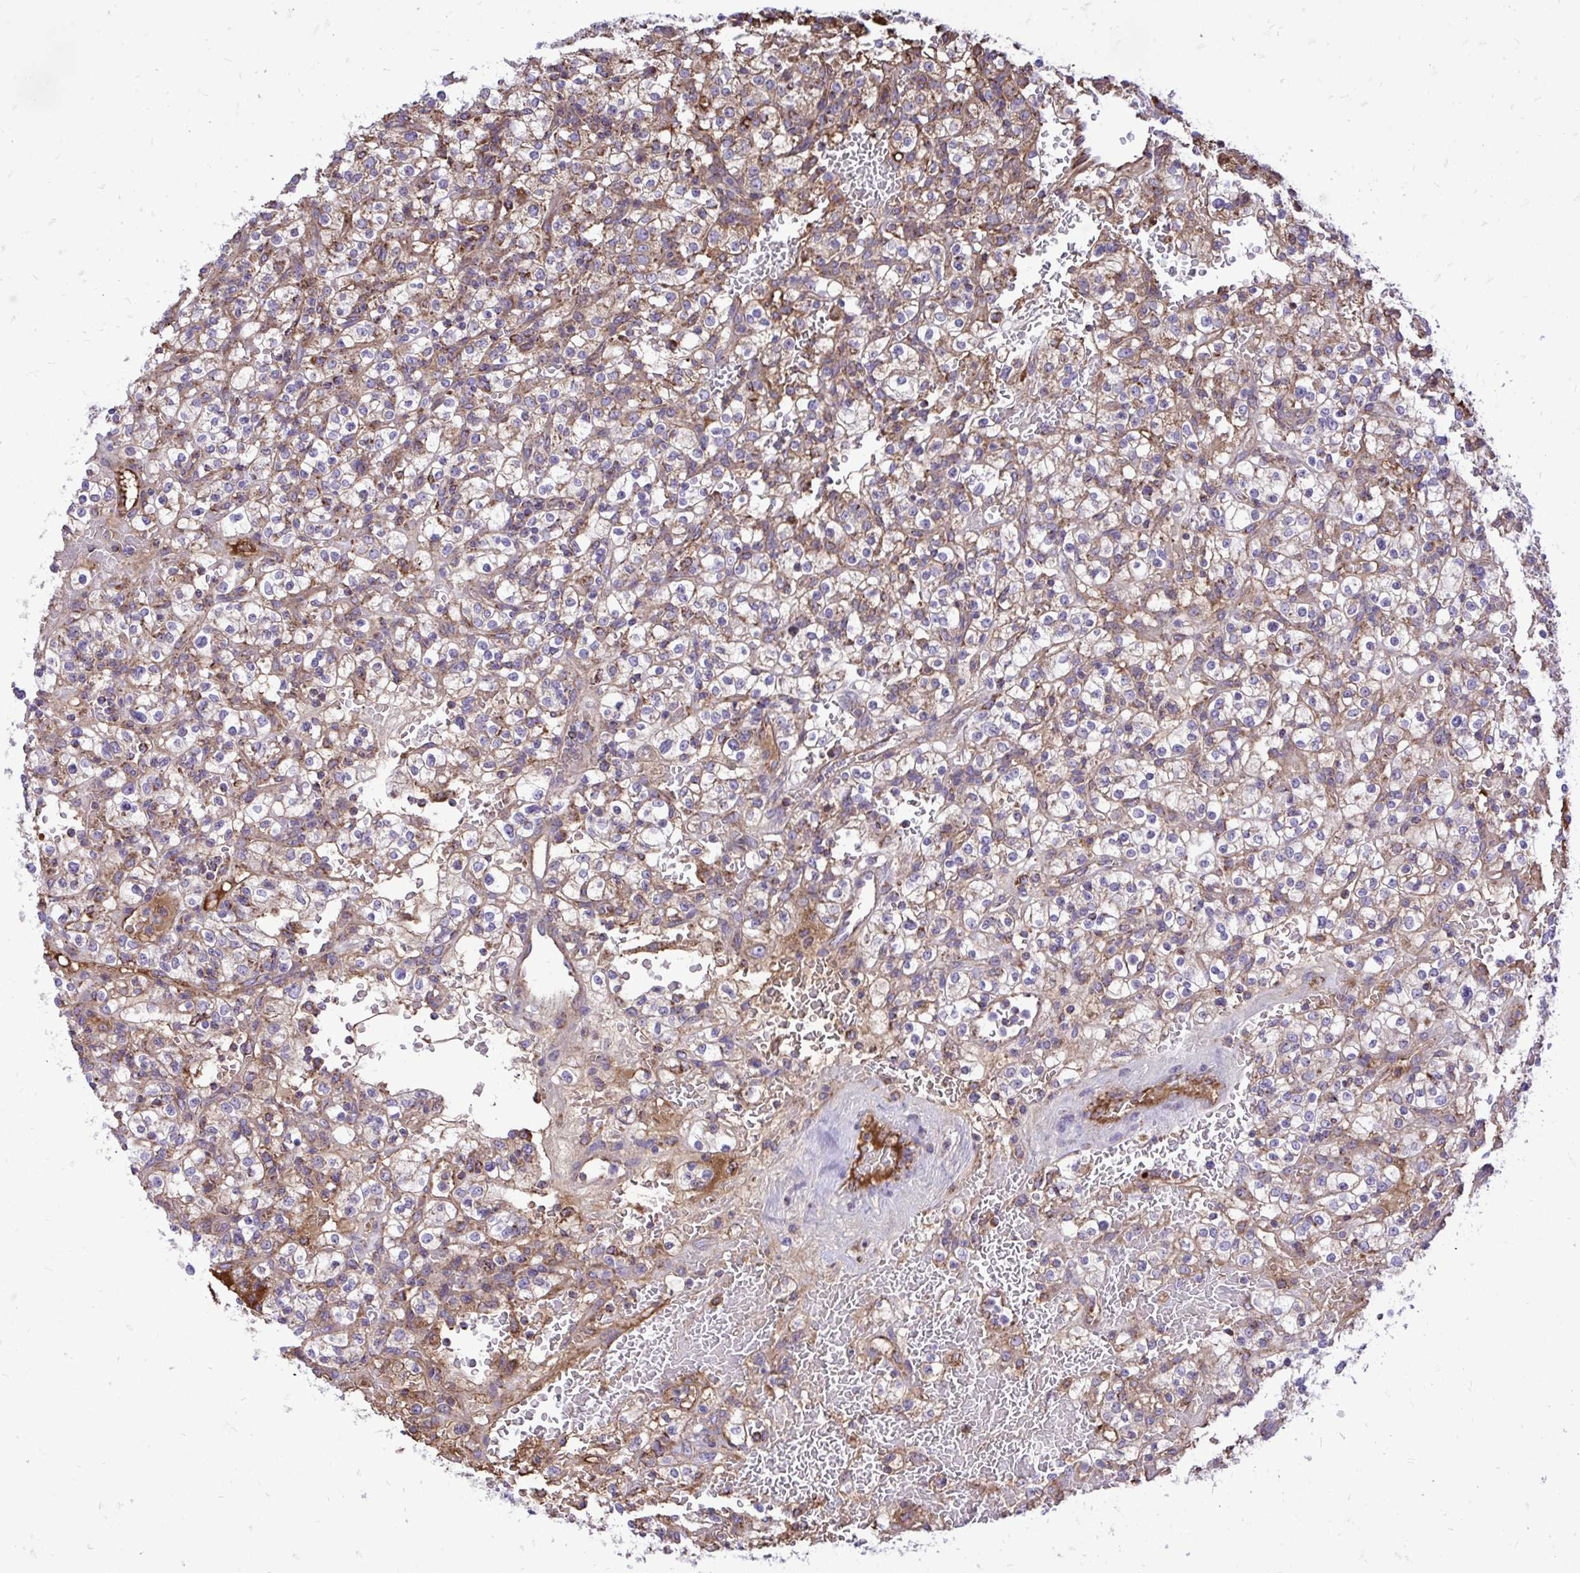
{"staining": {"intensity": "weak", "quantity": "25%-75%", "location": "cytoplasmic/membranous"}, "tissue": "renal cancer", "cell_type": "Tumor cells", "image_type": "cancer", "snomed": [{"axis": "morphology", "description": "Normal tissue, NOS"}, {"axis": "morphology", "description": "Adenocarcinoma, NOS"}, {"axis": "topography", "description": "Kidney"}], "caption": "Immunohistochemical staining of human renal adenocarcinoma demonstrates low levels of weak cytoplasmic/membranous positivity in approximately 25%-75% of tumor cells.", "gene": "ATP13A2", "patient": {"sex": "female", "age": 72}}